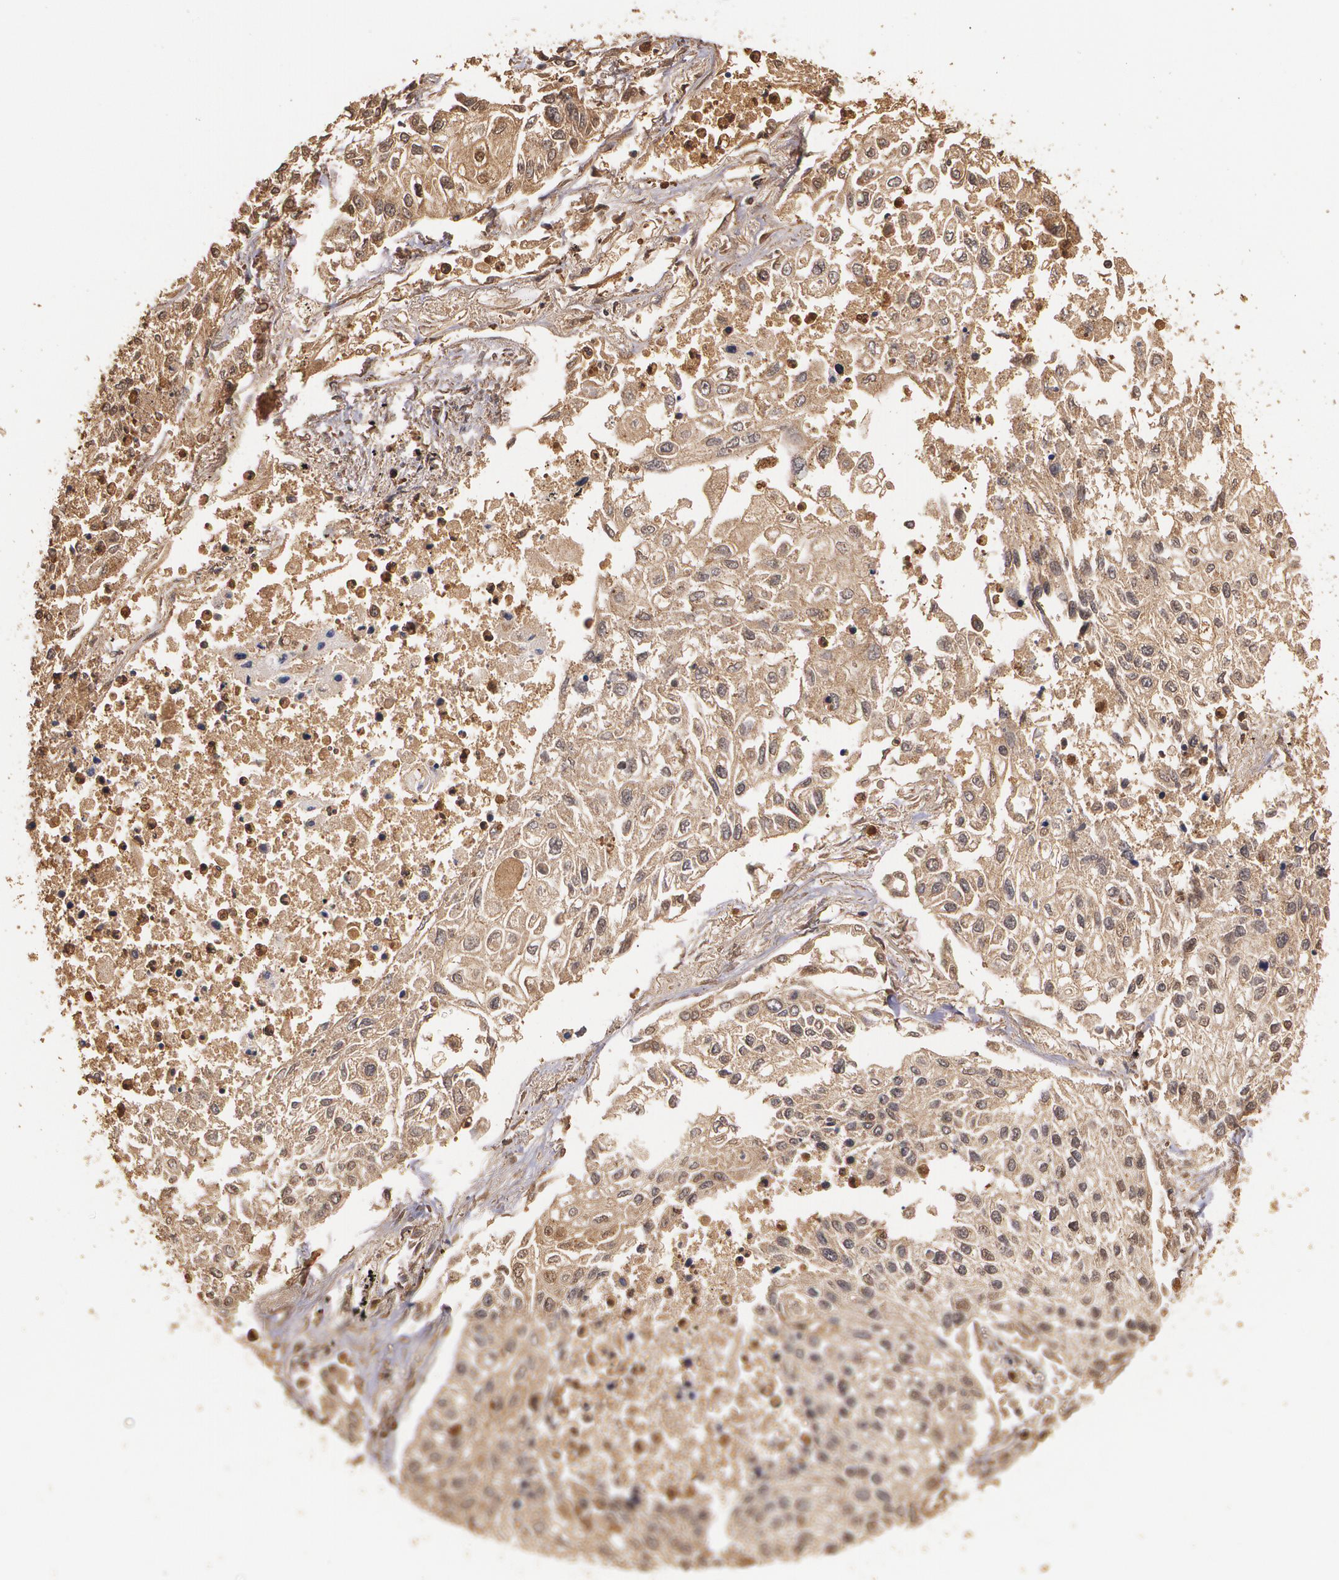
{"staining": {"intensity": "moderate", "quantity": ">75%", "location": "cytoplasmic/membranous"}, "tissue": "lung cancer", "cell_type": "Tumor cells", "image_type": "cancer", "snomed": [{"axis": "morphology", "description": "Squamous cell carcinoma, NOS"}, {"axis": "topography", "description": "Lung"}], "caption": "Lung squamous cell carcinoma stained with a brown dye demonstrates moderate cytoplasmic/membranous positive positivity in about >75% of tumor cells.", "gene": "PTS", "patient": {"sex": "male", "age": 75}}